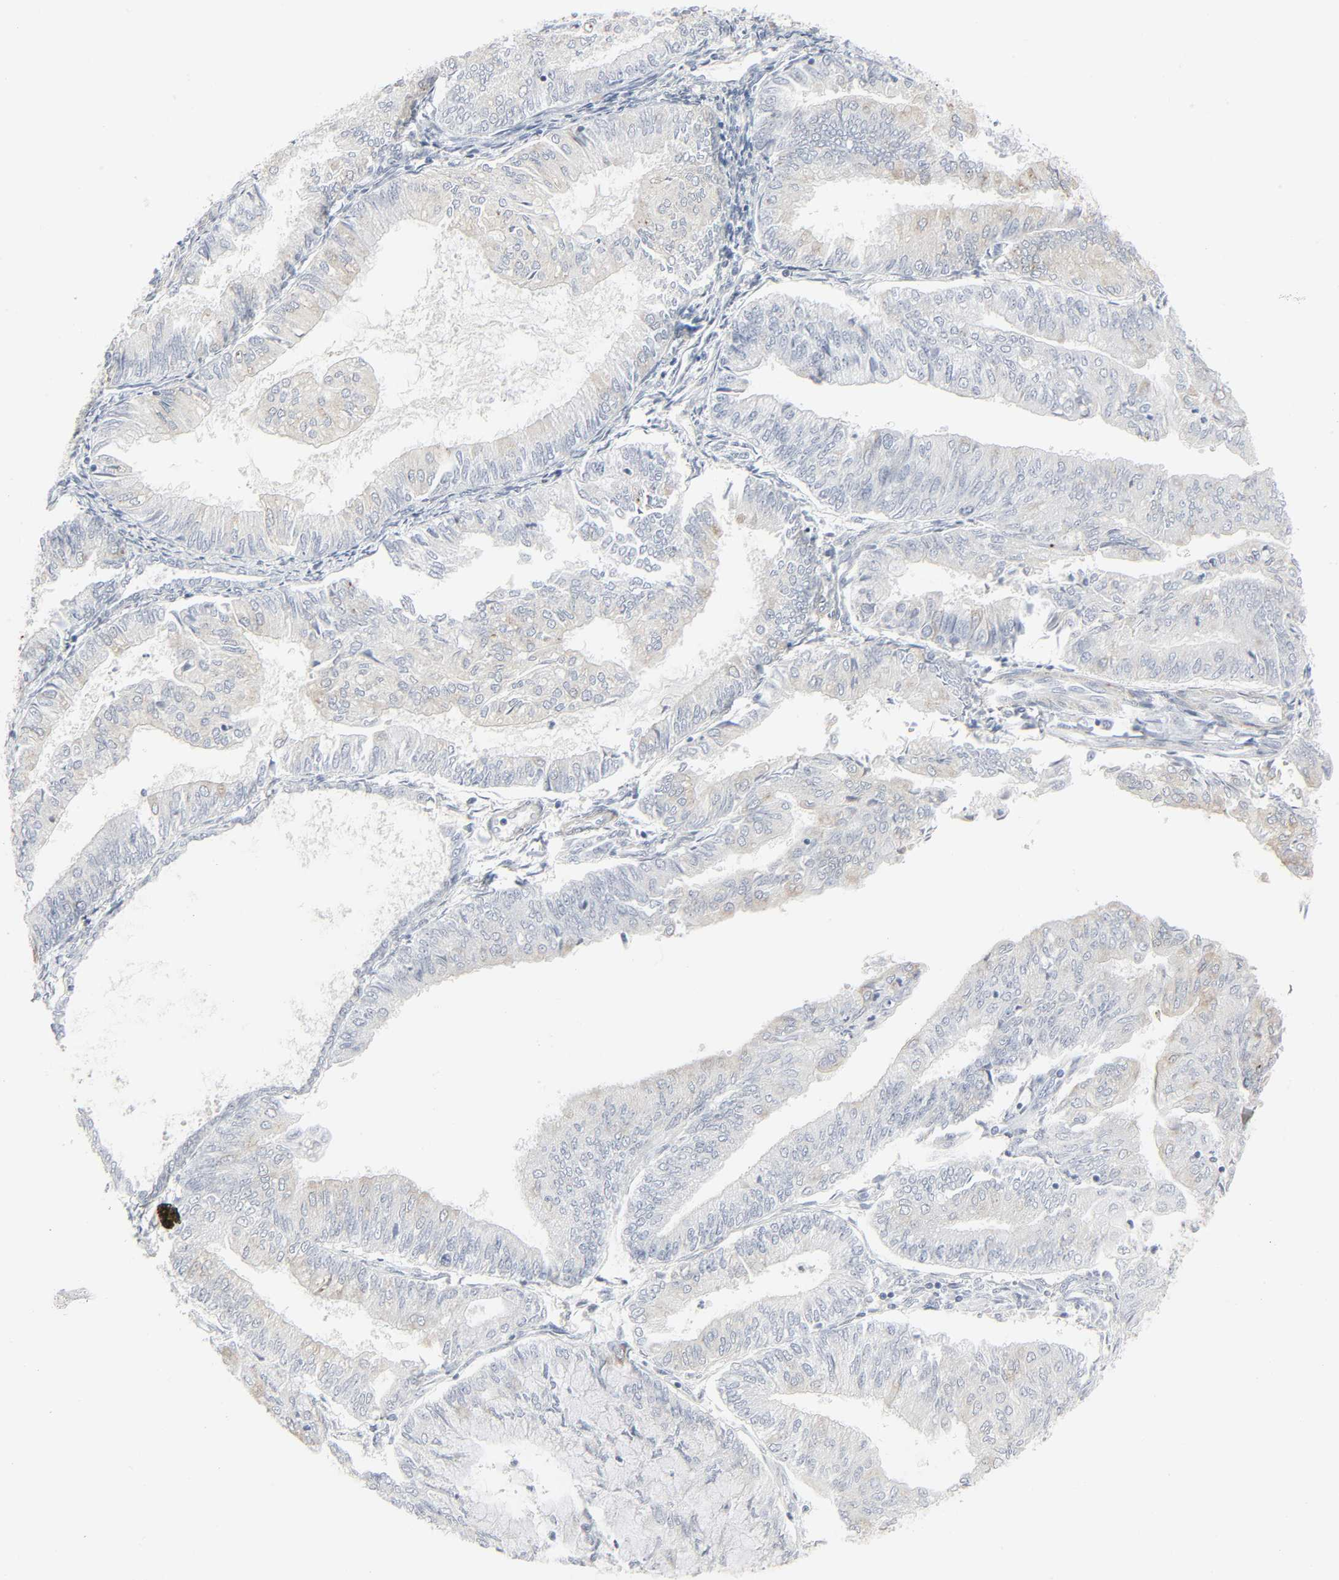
{"staining": {"intensity": "moderate", "quantity": "<25%", "location": "cytoplasmic/membranous"}, "tissue": "endometrial cancer", "cell_type": "Tumor cells", "image_type": "cancer", "snomed": [{"axis": "morphology", "description": "Adenocarcinoma, NOS"}, {"axis": "topography", "description": "Endometrium"}], "caption": "High-power microscopy captured an immunohistochemistry micrograph of endometrial cancer, revealing moderate cytoplasmic/membranous staining in about <25% of tumor cells.", "gene": "ZBTB16", "patient": {"sex": "female", "age": 59}}